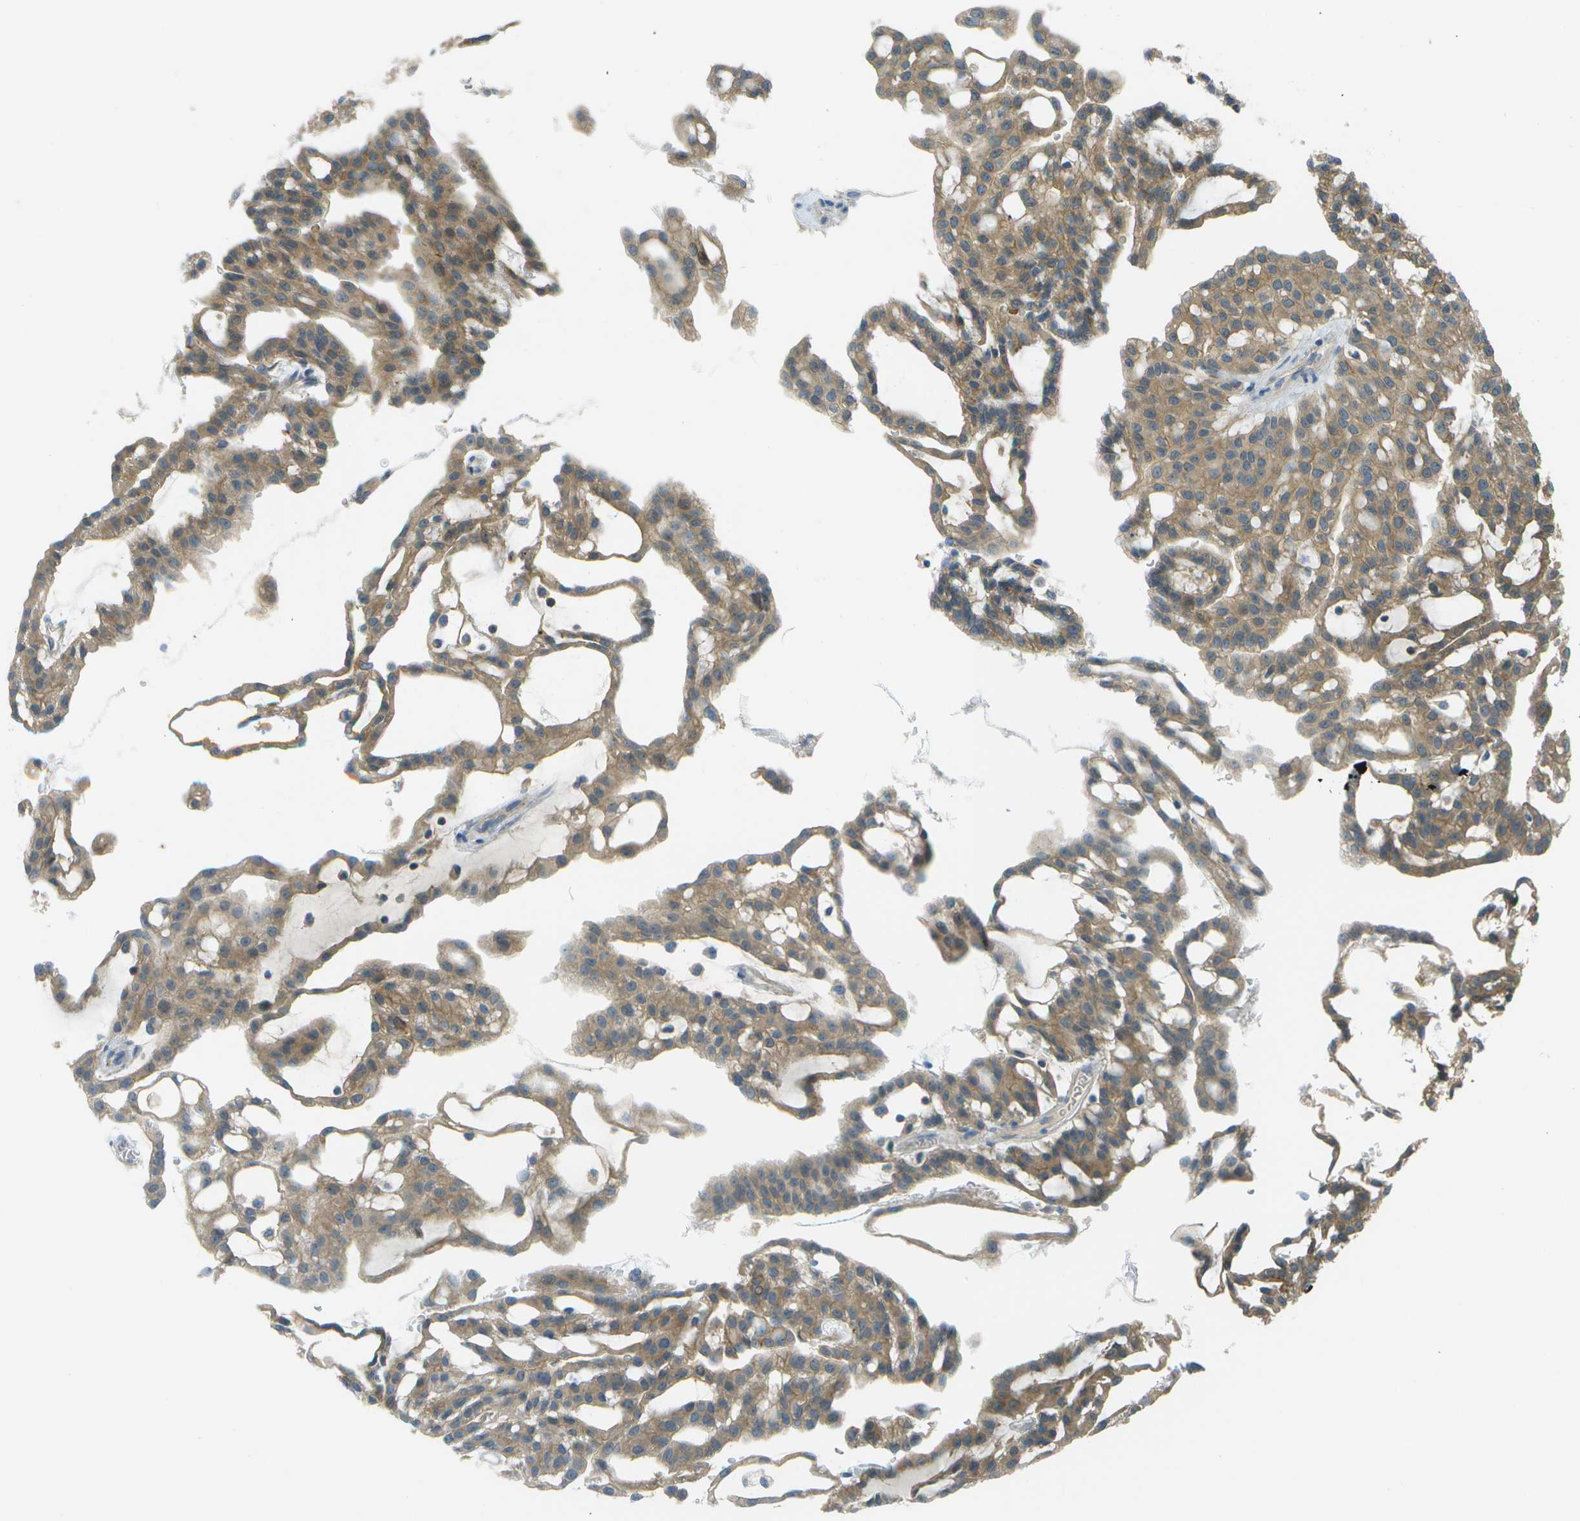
{"staining": {"intensity": "moderate", "quantity": ">75%", "location": "cytoplasmic/membranous"}, "tissue": "renal cancer", "cell_type": "Tumor cells", "image_type": "cancer", "snomed": [{"axis": "morphology", "description": "Adenocarcinoma, NOS"}, {"axis": "topography", "description": "Kidney"}], "caption": "Immunohistochemistry of human renal cancer (adenocarcinoma) demonstrates medium levels of moderate cytoplasmic/membranous positivity in approximately >75% of tumor cells. Immunohistochemistry (ihc) stains the protein in brown and the nuclei are stained blue.", "gene": "LRRC66", "patient": {"sex": "male", "age": 63}}